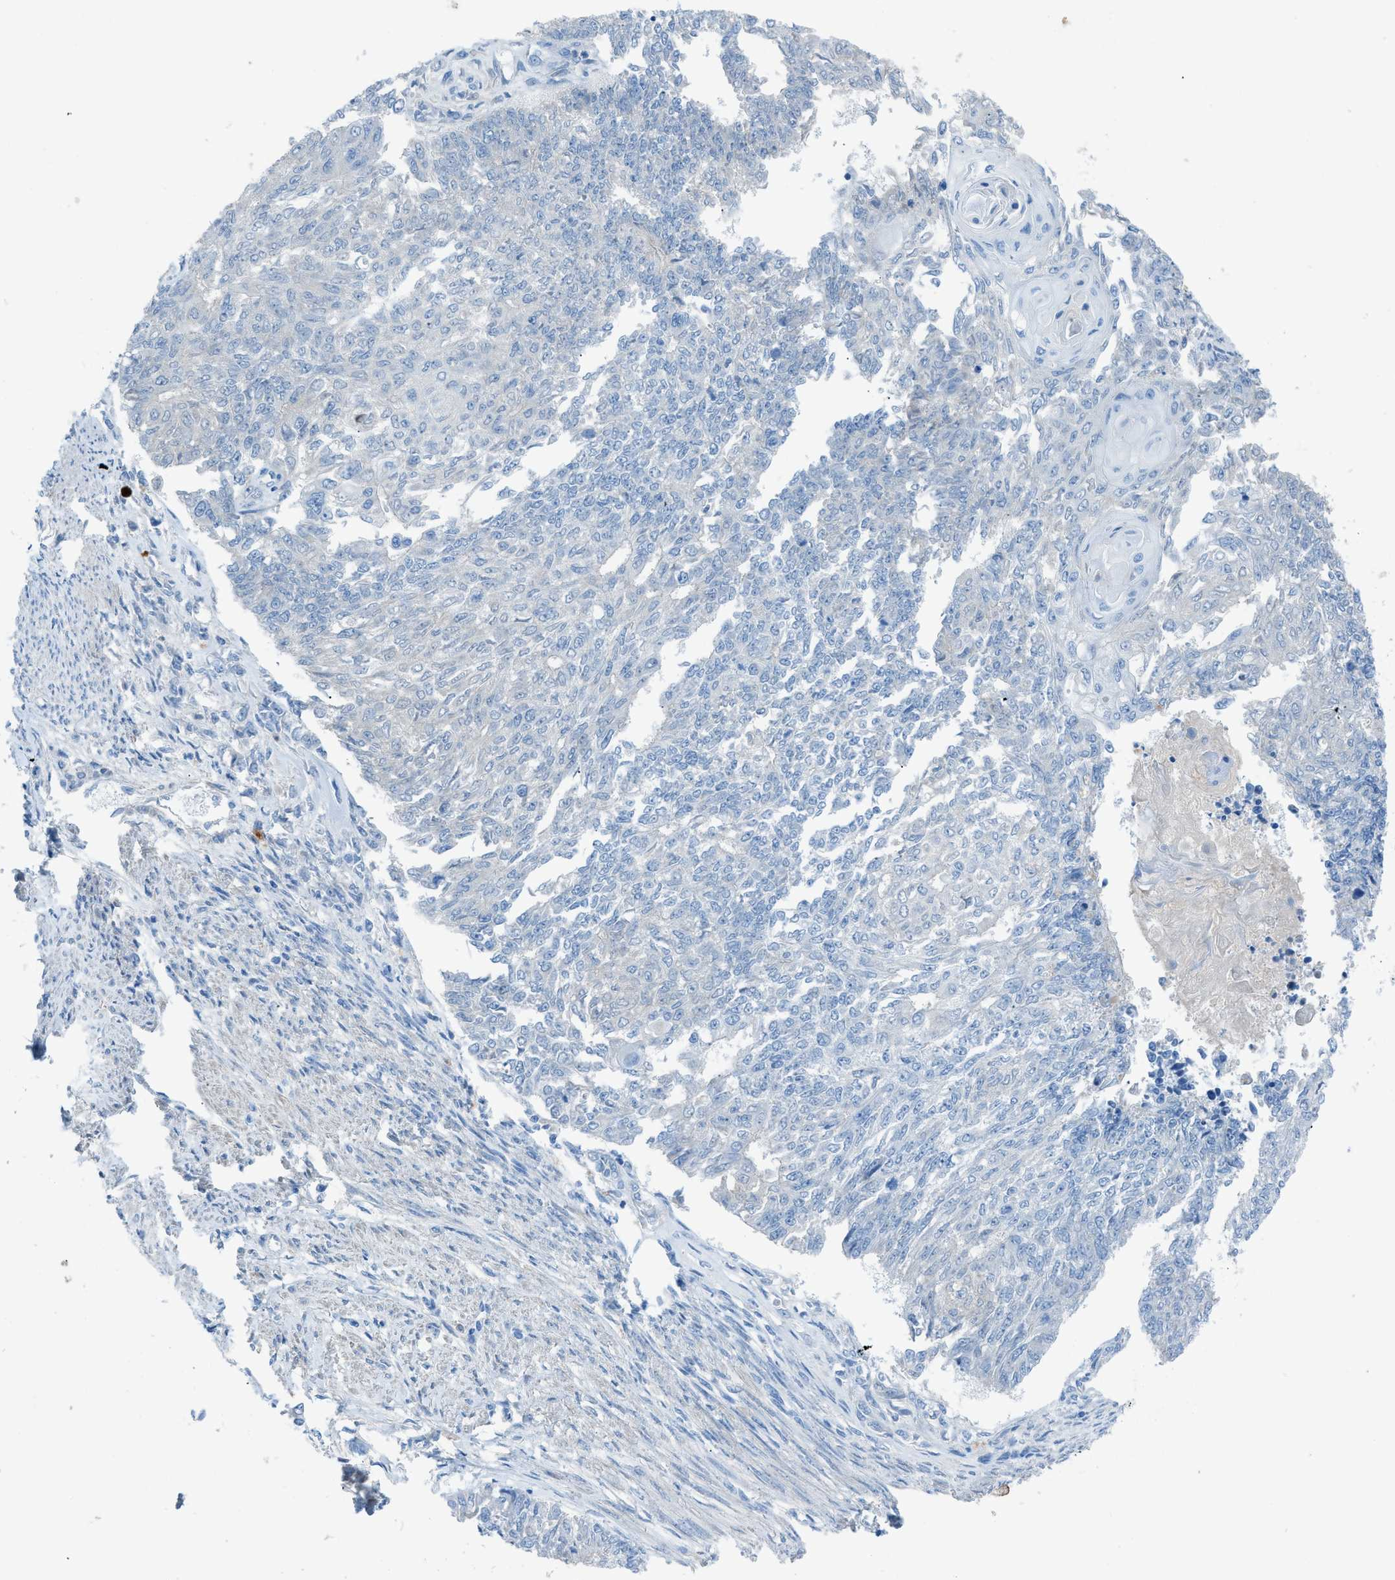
{"staining": {"intensity": "negative", "quantity": "none", "location": "none"}, "tissue": "endometrial cancer", "cell_type": "Tumor cells", "image_type": "cancer", "snomed": [{"axis": "morphology", "description": "Adenocarcinoma, NOS"}, {"axis": "topography", "description": "Endometrium"}], "caption": "DAB immunohistochemical staining of endometrial cancer (adenocarcinoma) reveals no significant expression in tumor cells.", "gene": "C5AR2", "patient": {"sex": "female", "age": 32}}